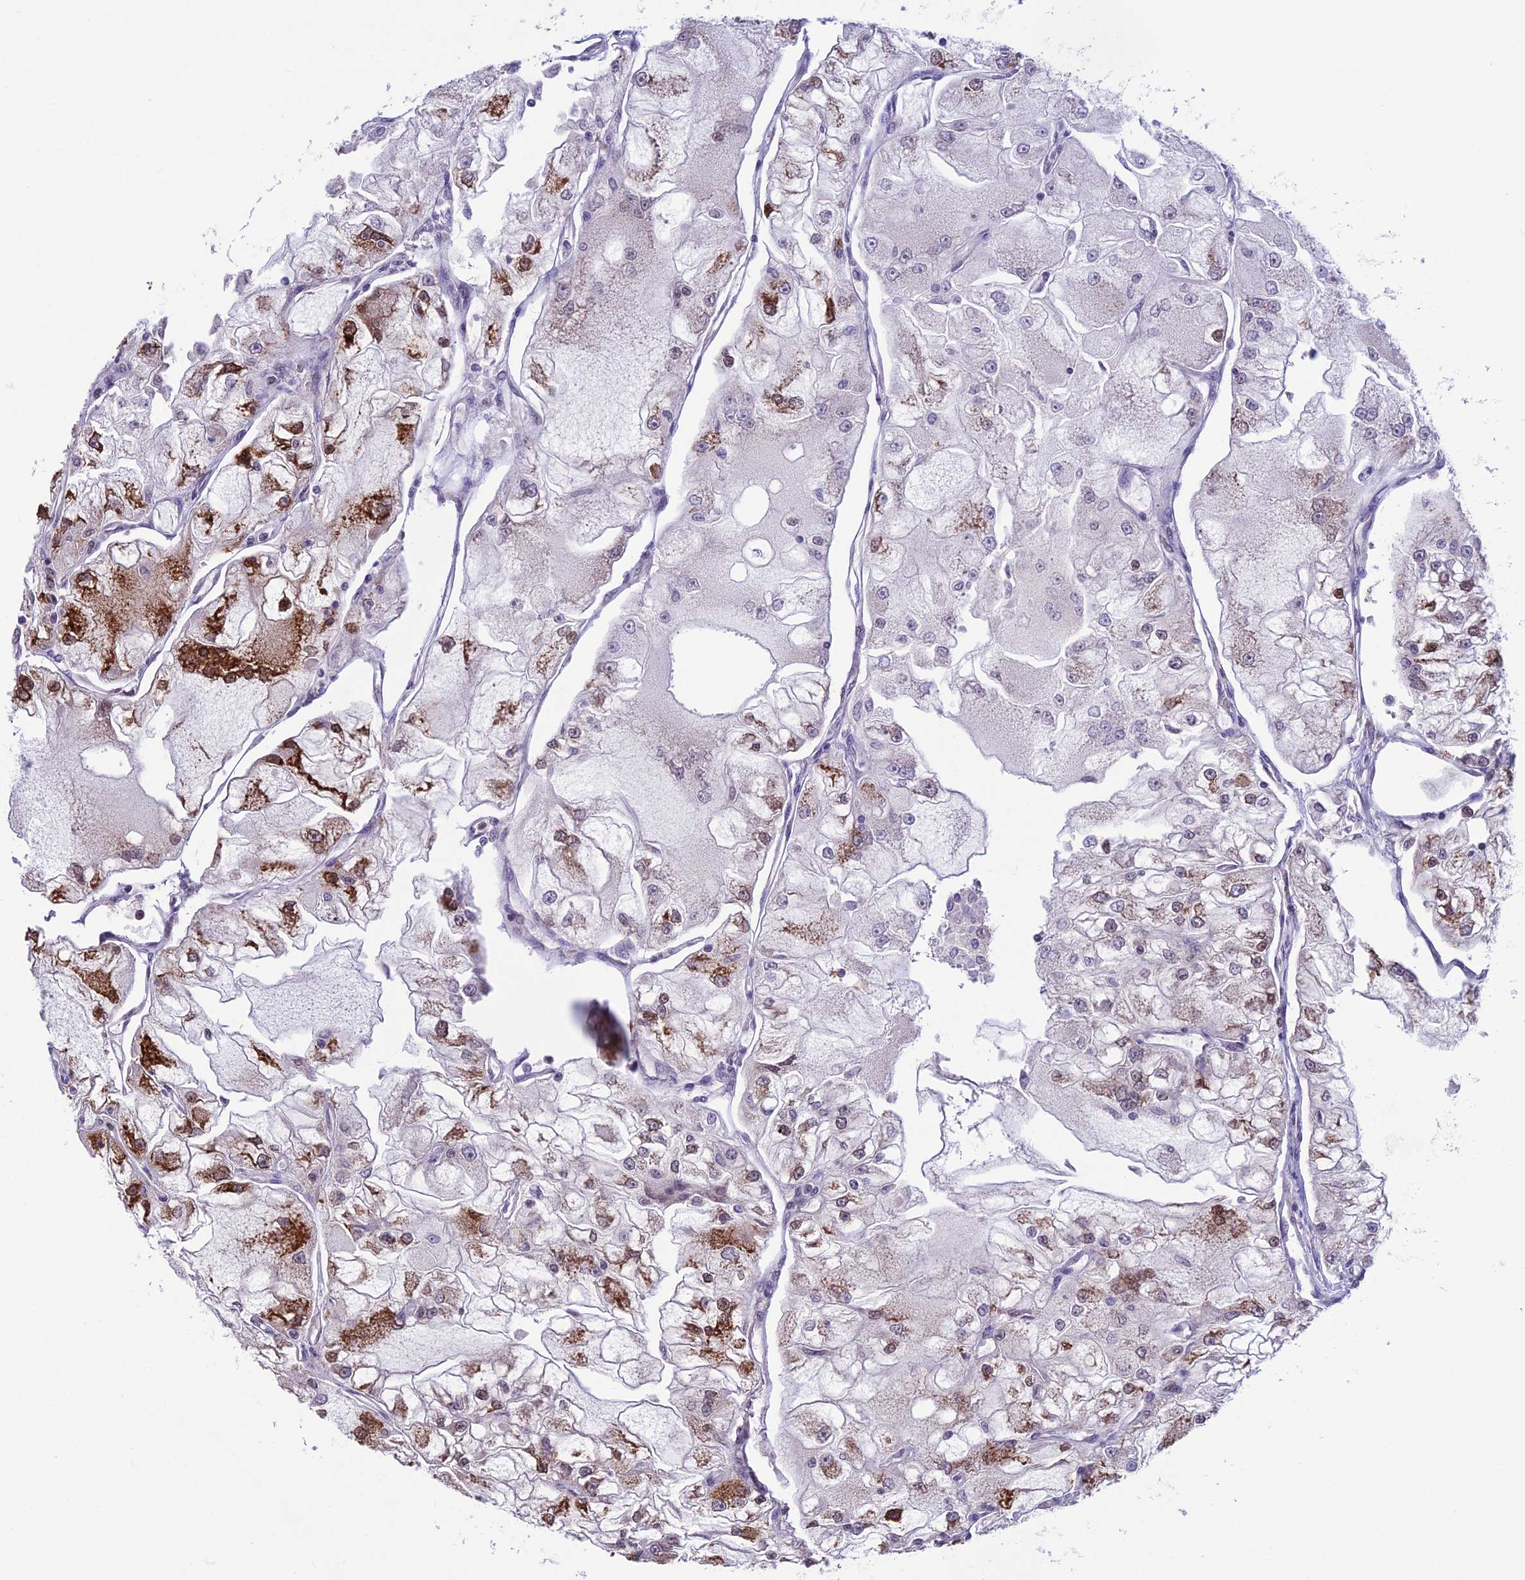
{"staining": {"intensity": "strong", "quantity": "<25%", "location": "cytoplasmic/membranous,nuclear"}, "tissue": "renal cancer", "cell_type": "Tumor cells", "image_type": "cancer", "snomed": [{"axis": "morphology", "description": "Adenocarcinoma, NOS"}, {"axis": "topography", "description": "Kidney"}], "caption": "Protein staining of renal cancer tissue reveals strong cytoplasmic/membranous and nuclear positivity in about <25% of tumor cells.", "gene": "MIS12", "patient": {"sex": "female", "age": 72}}